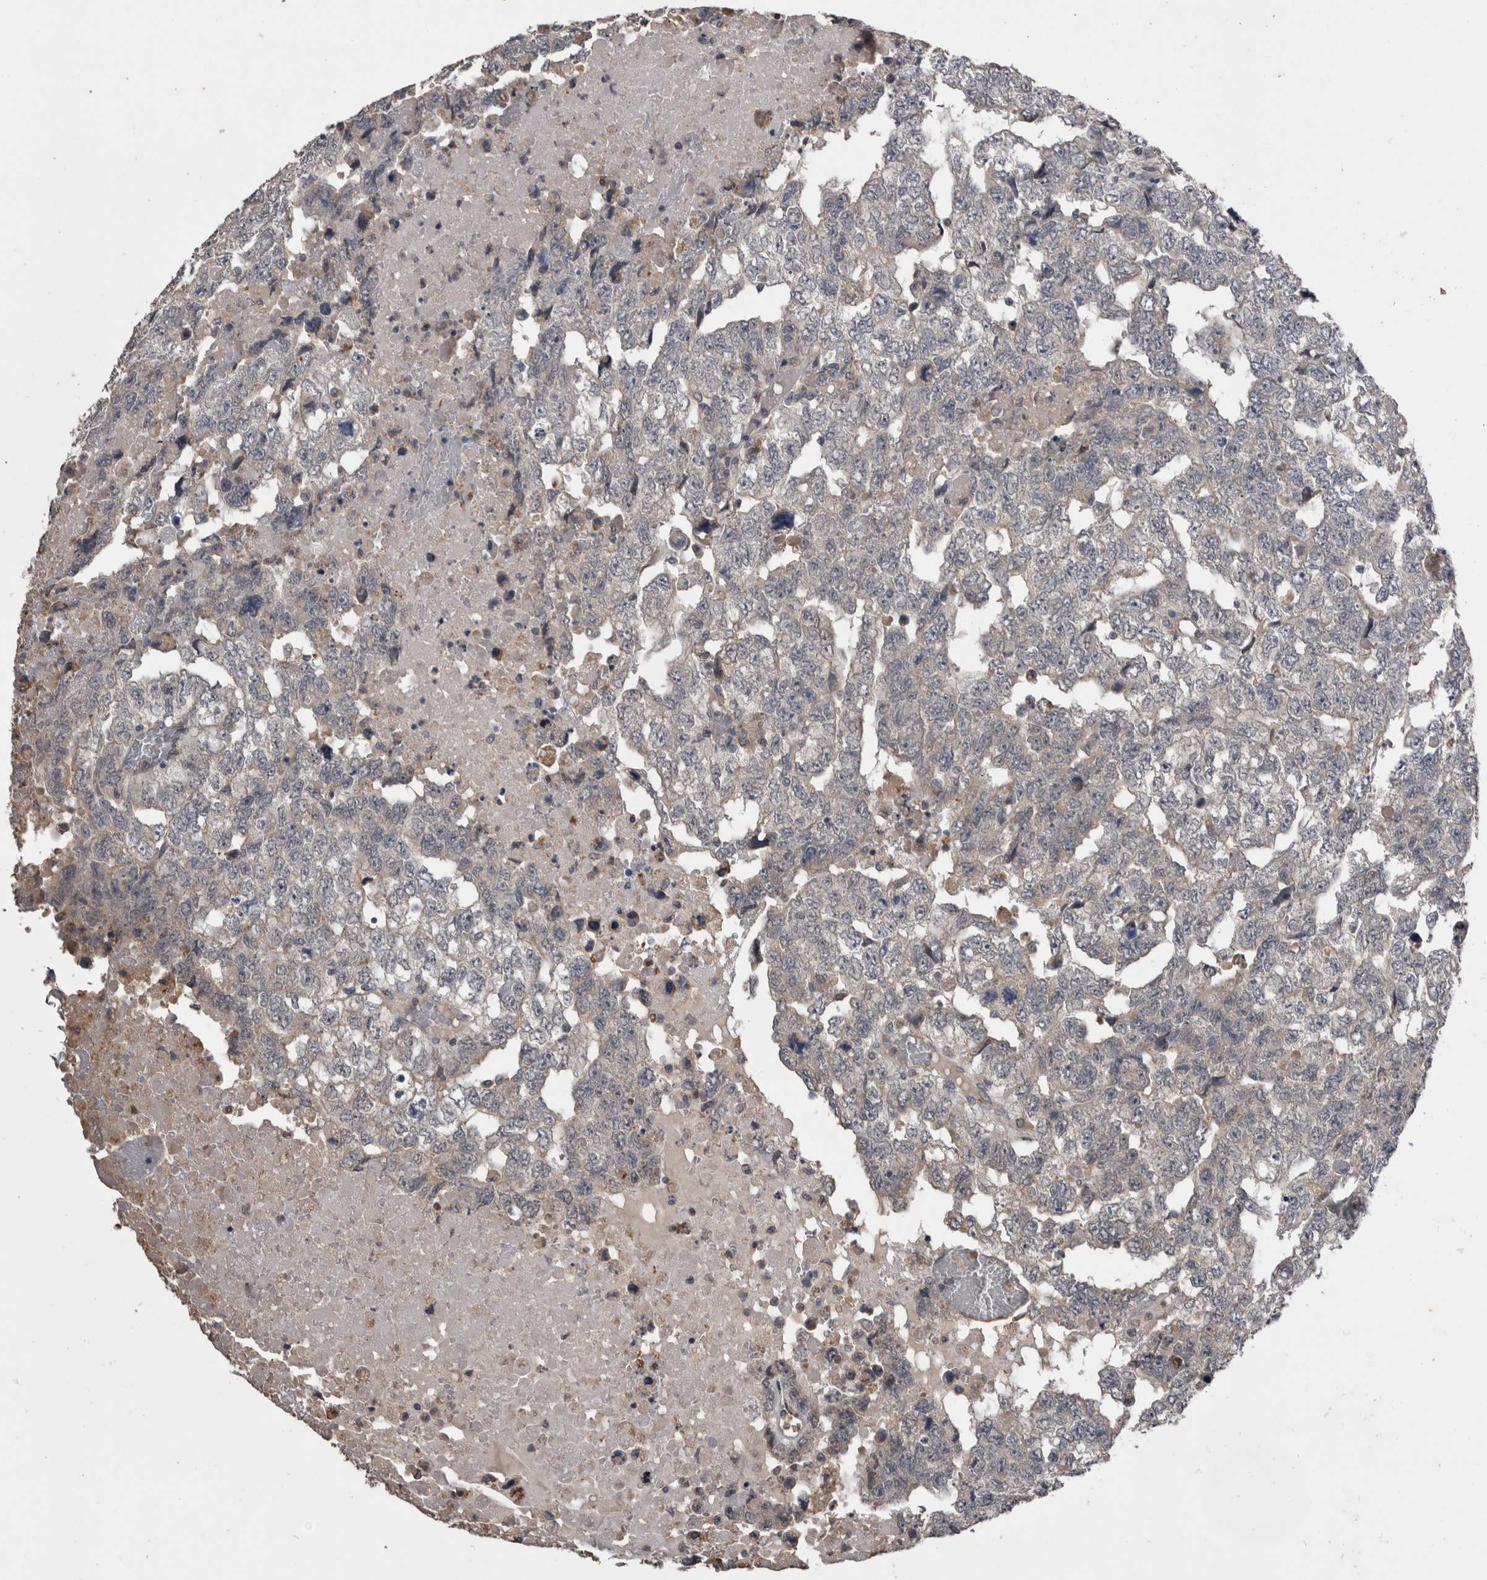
{"staining": {"intensity": "negative", "quantity": "none", "location": "none"}, "tissue": "testis cancer", "cell_type": "Tumor cells", "image_type": "cancer", "snomed": [{"axis": "morphology", "description": "Carcinoma, Embryonal, NOS"}, {"axis": "topography", "description": "Testis"}], "caption": "Tumor cells are negative for protein expression in human testis cancer.", "gene": "ANXA13", "patient": {"sex": "male", "age": 36}}